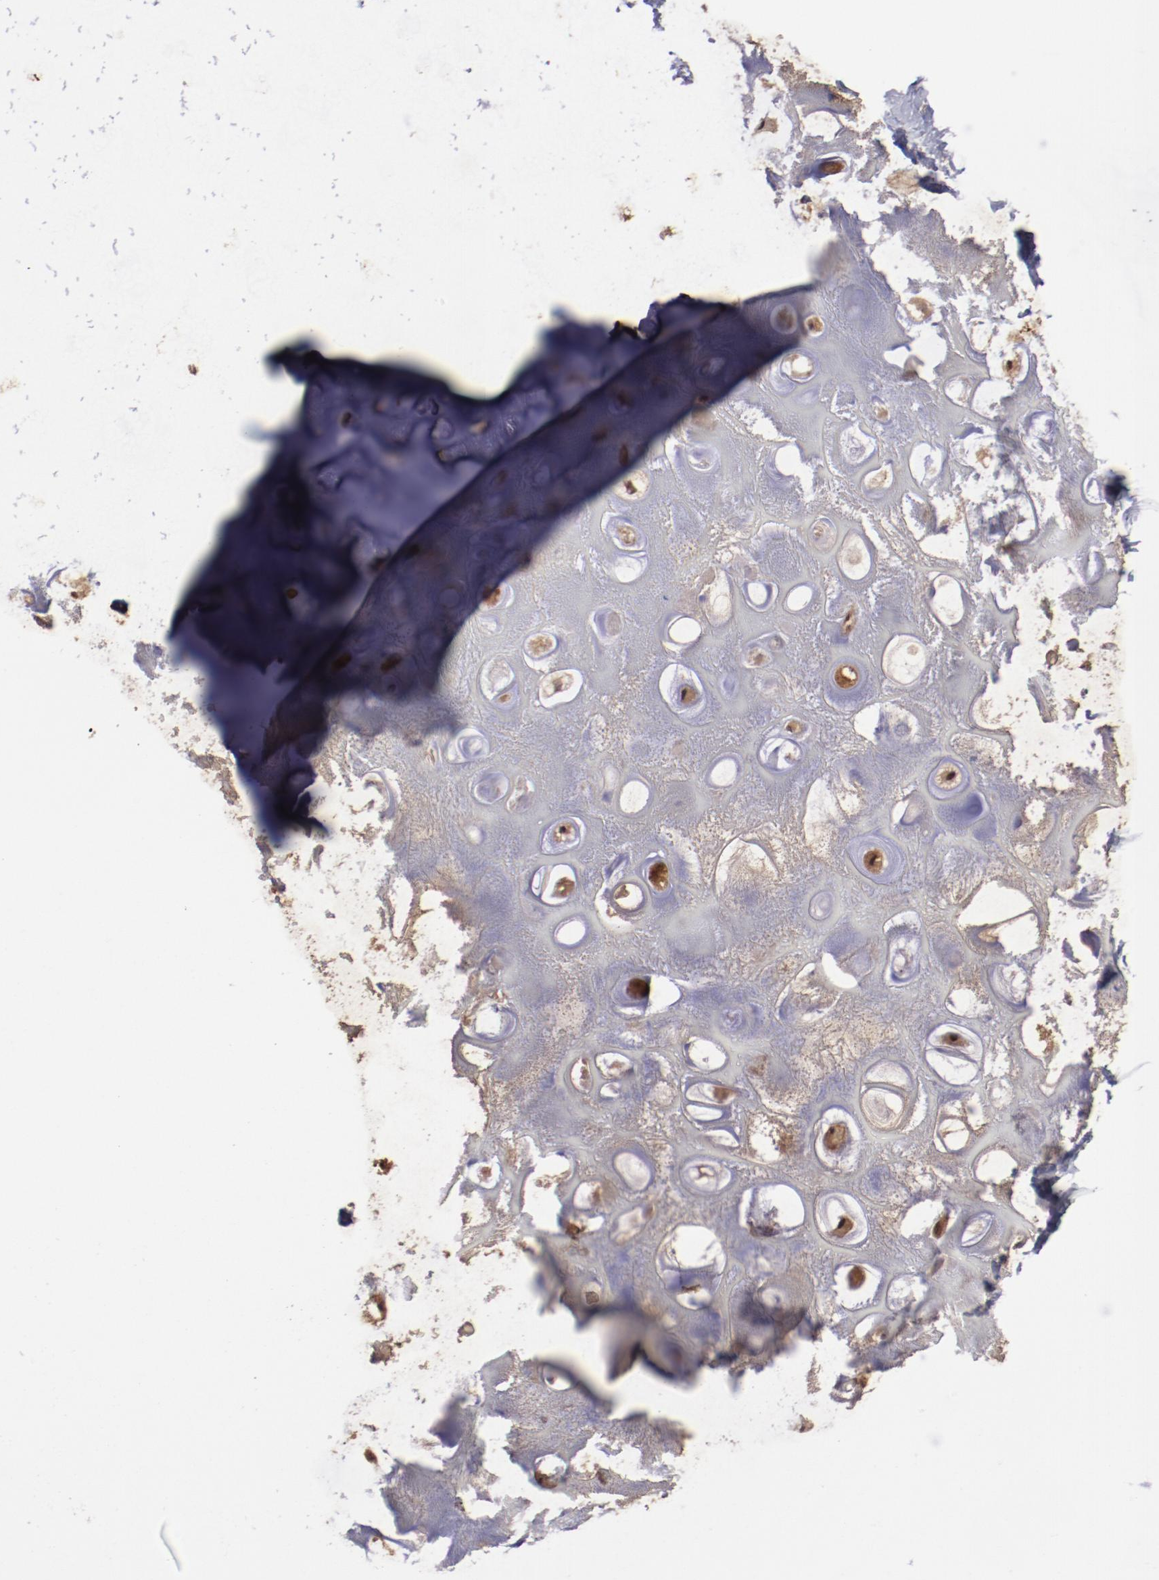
{"staining": {"intensity": "moderate", "quantity": ">75%", "location": "cytoplasmic/membranous,nuclear"}, "tissue": "nasopharynx", "cell_type": "Respiratory epithelial cells", "image_type": "normal", "snomed": [{"axis": "morphology", "description": "Normal tissue, NOS"}, {"axis": "topography", "description": "Nasopharynx"}], "caption": "This histopathology image exhibits normal nasopharynx stained with immunohistochemistry (IHC) to label a protein in brown. The cytoplasmic/membranous,nuclear of respiratory epithelial cells show moderate positivity for the protein. Nuclei are counter-stained blue.", "gene": "ARNT", "patient": {"sex": "male", "age": 56}}